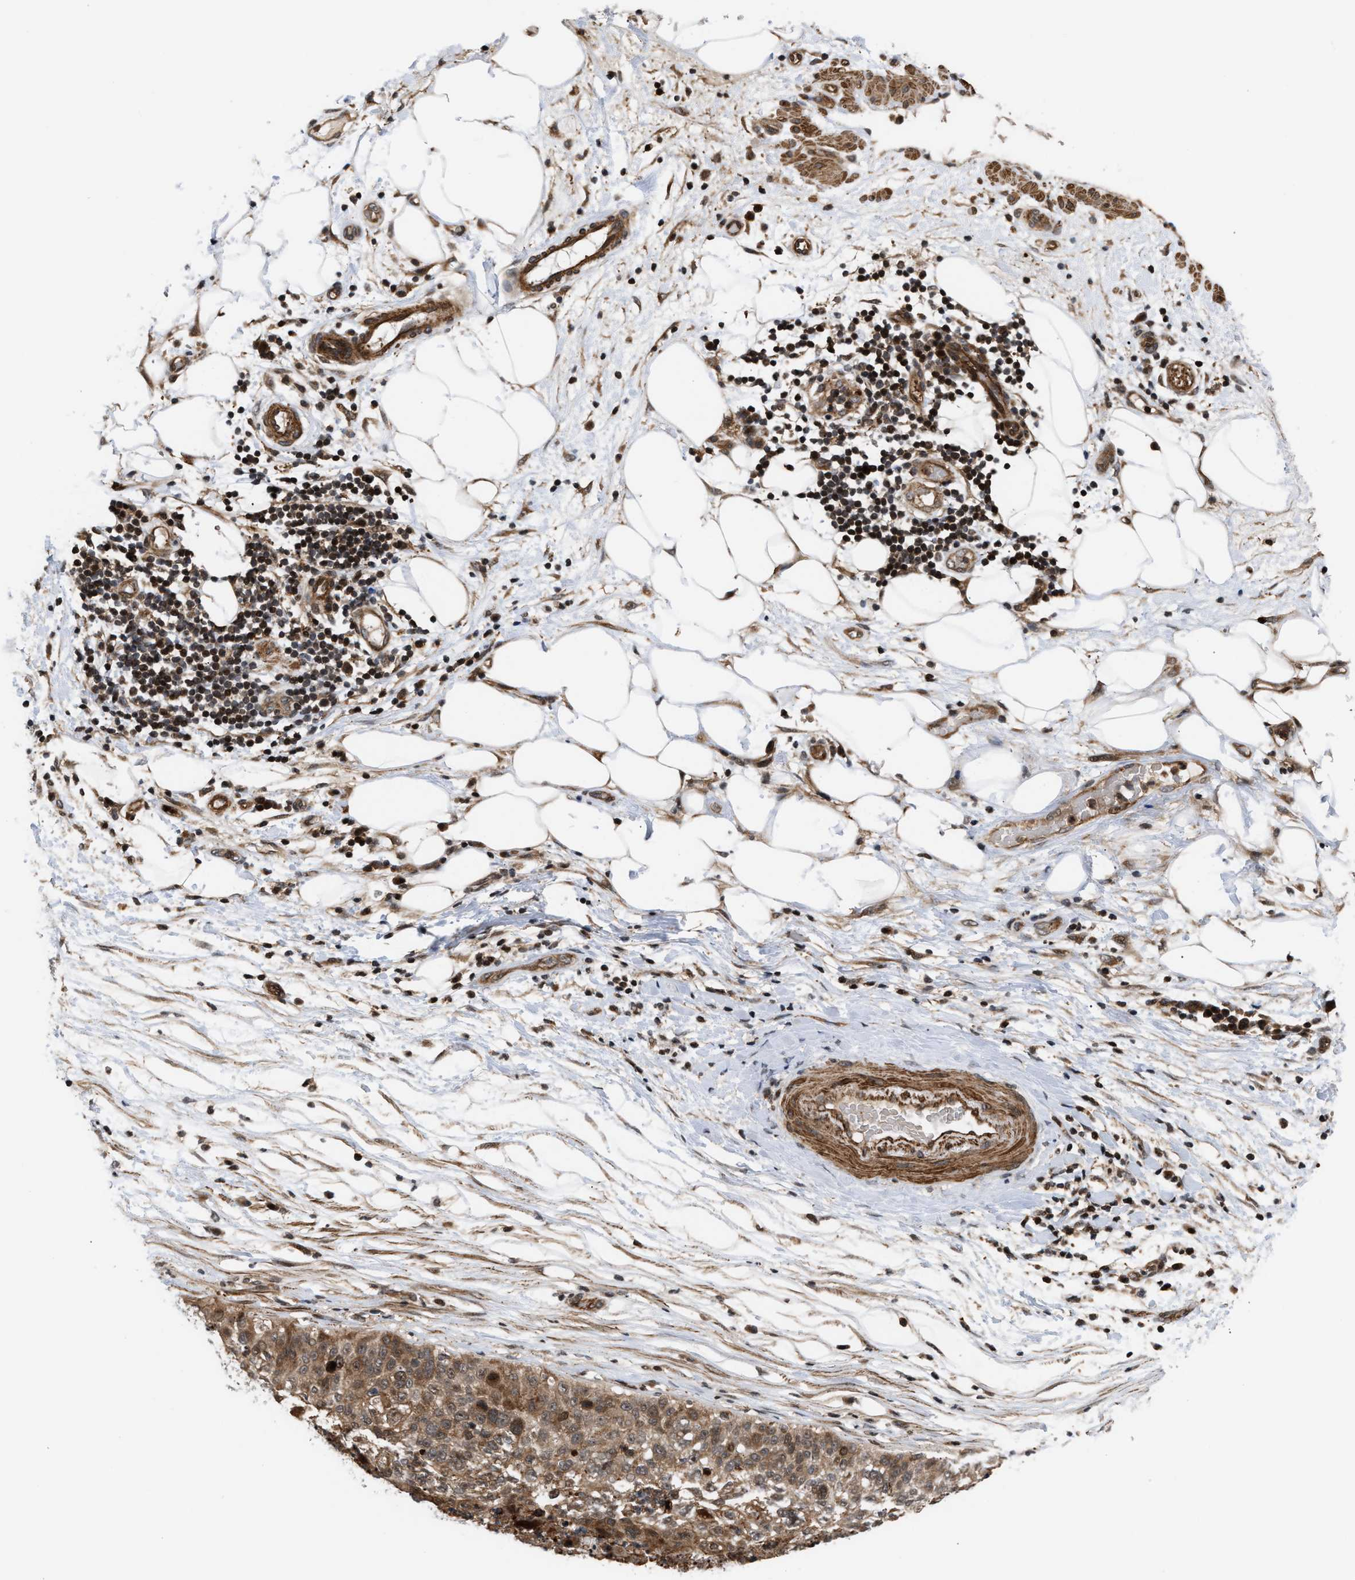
{"staining": {"intensity": "moderate", "quantity": ">75%", "location": "cytoplasmic/membranous,nuclear"}, "tissue": "lung cancer", "cell_type": "Tumor cells", "image_type": "cancer", "snomed": [{"axis": "morphology", "description": "Inflammation, NOS"}, {"axis": "morphology", "description": "Squamous cell carcinoma, NOS"}, {"axis": "topography", "description": "Lymph node"}, {"axis": "topography", "description": "Soft tissue"}, {"axis": "topography", "description": "Lung"}], "caption": "Moderate cytoplasmic/membranous and nuclear protein staining is present in approximately >75% of tumor cells in squamous cell carcinoma (lung).", "gene": "STAU2", "patient": {"sex": "male", "age": 66}}